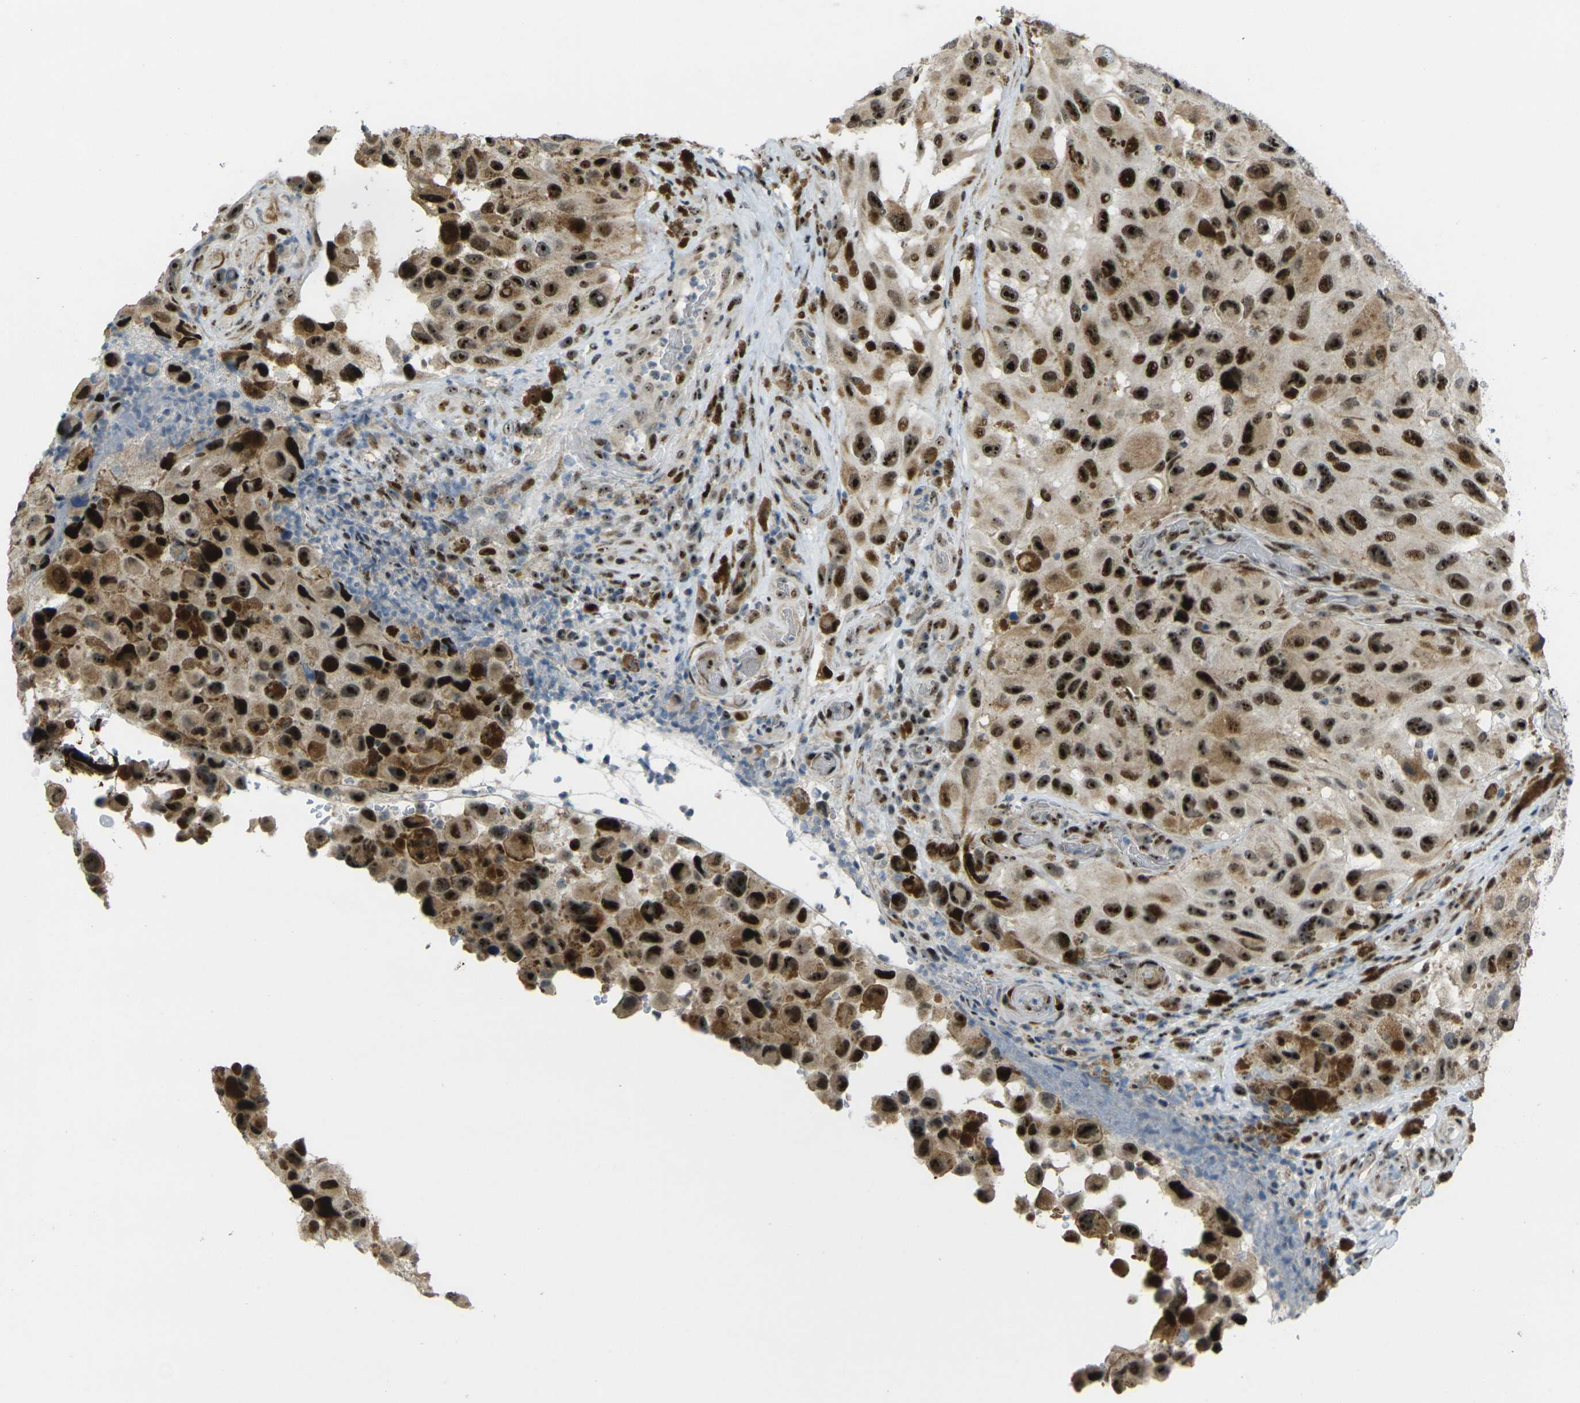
{"staining": {"intensity": "strong", "quantity": ">75%", "location": "cytoplasmic/membranous,nuclear"}, "tissue": "melanoma", "cell_type": "Tumor cells", "image_type": "cancer", "snomed": [{"axis": "morphology", "description": "Malignant melanoma, NOS"}, {"axis": "topography", "description": "Skin"}], "caption": "IHC (DAB) staining of human malignant melanoma reveals strong cytoplasmic/membranous and nuclear protein expression in about >75% of tumor cells.", "gene": "UBE2C", "patient": {"sex": "female", "age": 73}}